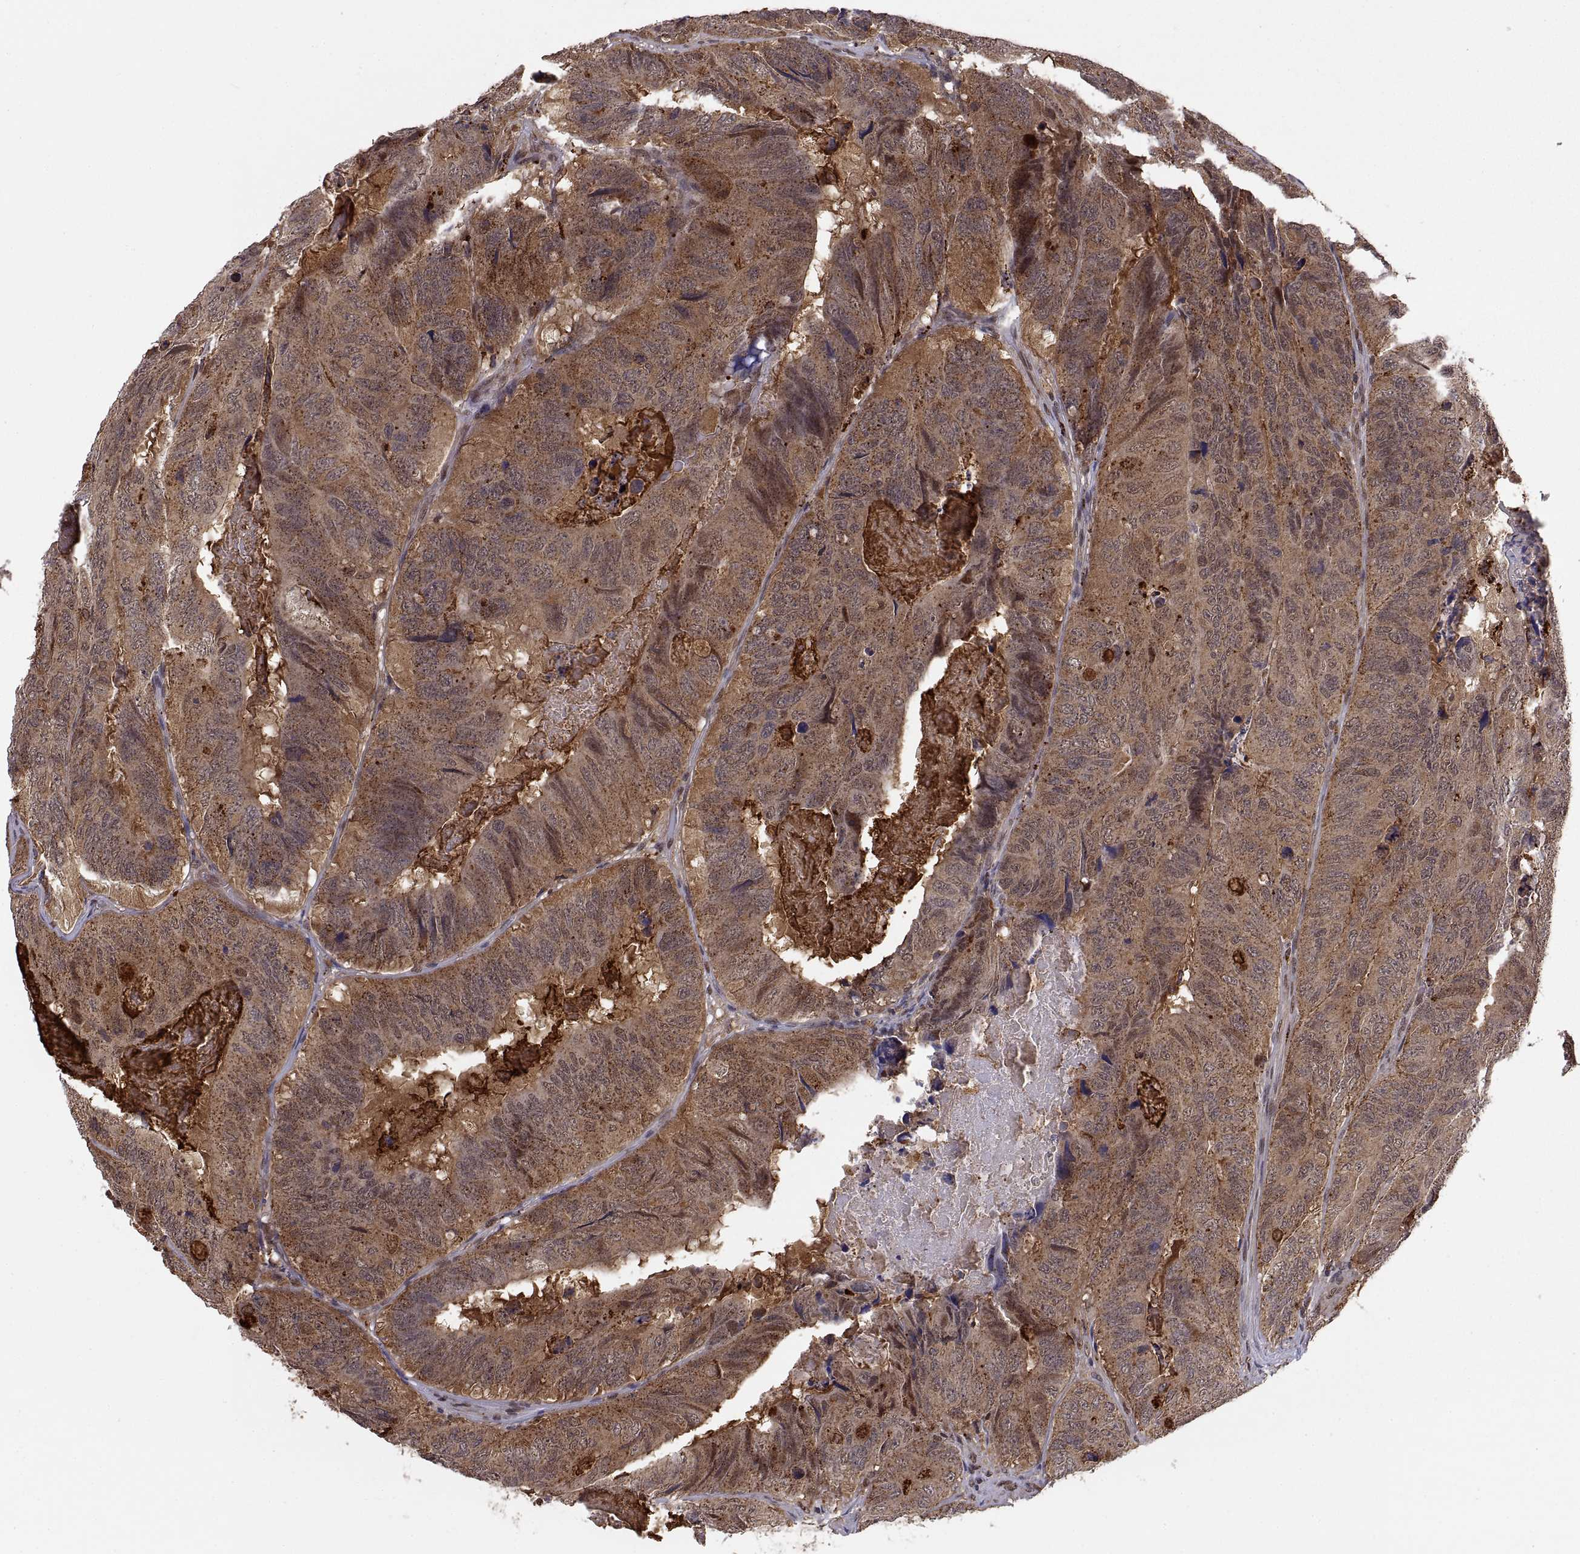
{"staining": {"intensity": "moderate", "quantity": ">75%", "location": "cytoplasmic/membranous"}, "tissue": "colorectal cancer", "cell_type": "Tumor cells", "image_type": "cancer", "snomed": [{"axis": "morphology", "description": "Adenocarcinoma, NOS"}, {"axis": "topography", "description": "Colon"}], "caption": "Colorectal adenocarcinoma stained with a brown dye displays moderate cytoplasmic/membranous positive staining in about >75% of tumor cells.", "gene": "PSMC2", "patient": {"sex": "male", "age": 79}}